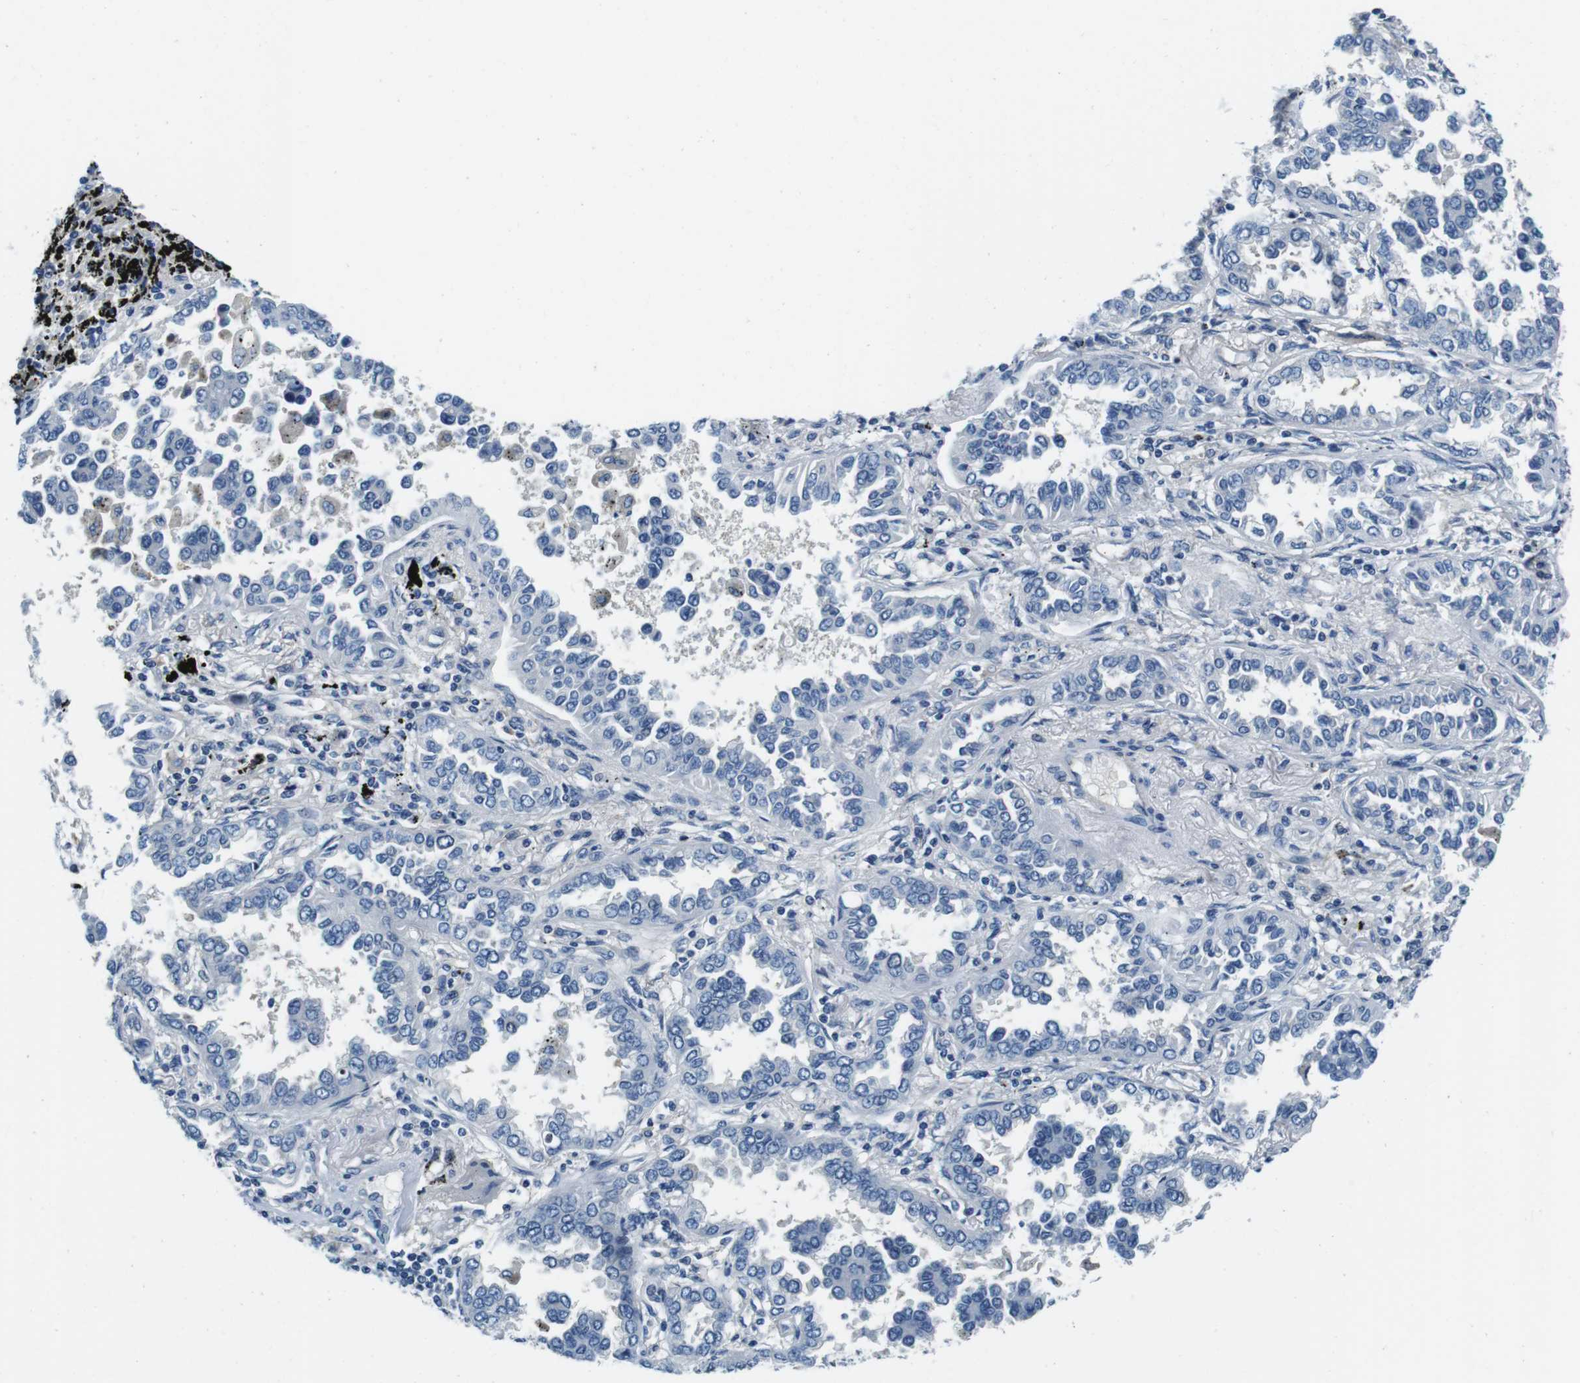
{"staining": {"intensity": "negative", "quantity": "none", "location": "none"}, "tissue": "lung cancer", "cell_type": "Tumor cells", "image_type": "cancer", "snomed": [{"axis": "morphology", "description": "Normal tissue, NOS"}, {"axis": "morphology", "description": "Adenocarcinoma, NOS"}, {"axis": "topography", "description": "Lung"}], "caption": "This is a photomicrograph of IHC staining of lung adenocarcinoma, which shows no staining in tumor cells. (DAB (3,3'-diaminobenzidine) immunohistochemistry (IHC) with hematoxylin counter stain).", "gene": "KCNJ5", "patient": {"sex": "male", "age": 59}}